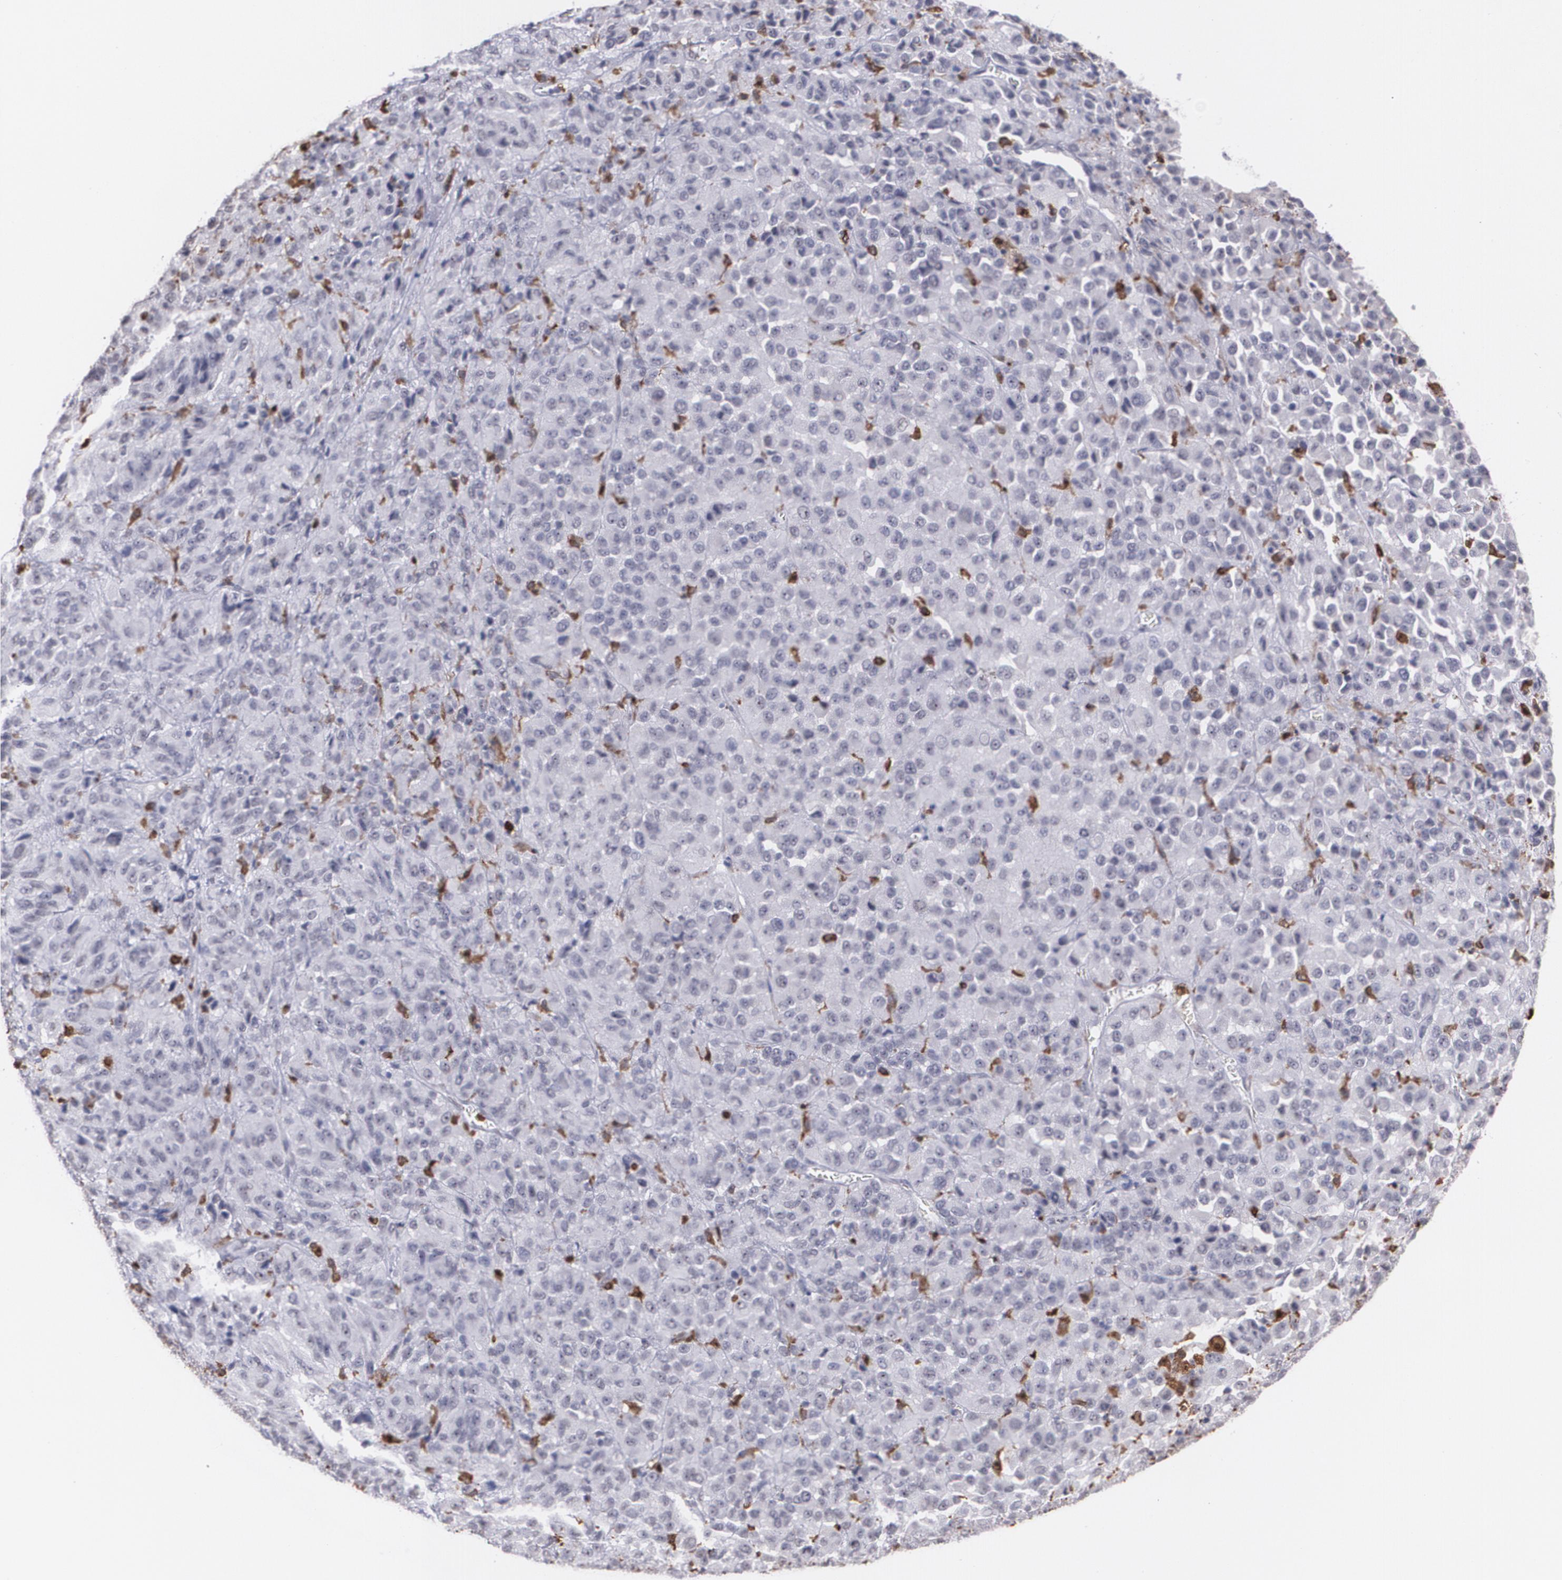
{"staining": {"intensity": "negative", "quantity": "none", "location": "none"}, "tissue": "melanoma", "cell_type": "Tumor cells", "image_type": "cancer", "snomed": [{"axis": "morphology", "description": "Malignant melanoma, Metastatic site"}, {"axis": "topography", "description": "Lung"}], "caption": "Immunohistochemical staining of malignant melanoma (metastatic site) demonstrates no significant staining in tumor cells.", "gene": "NCF2", "patient": {"sex": "male", "age": 64}}